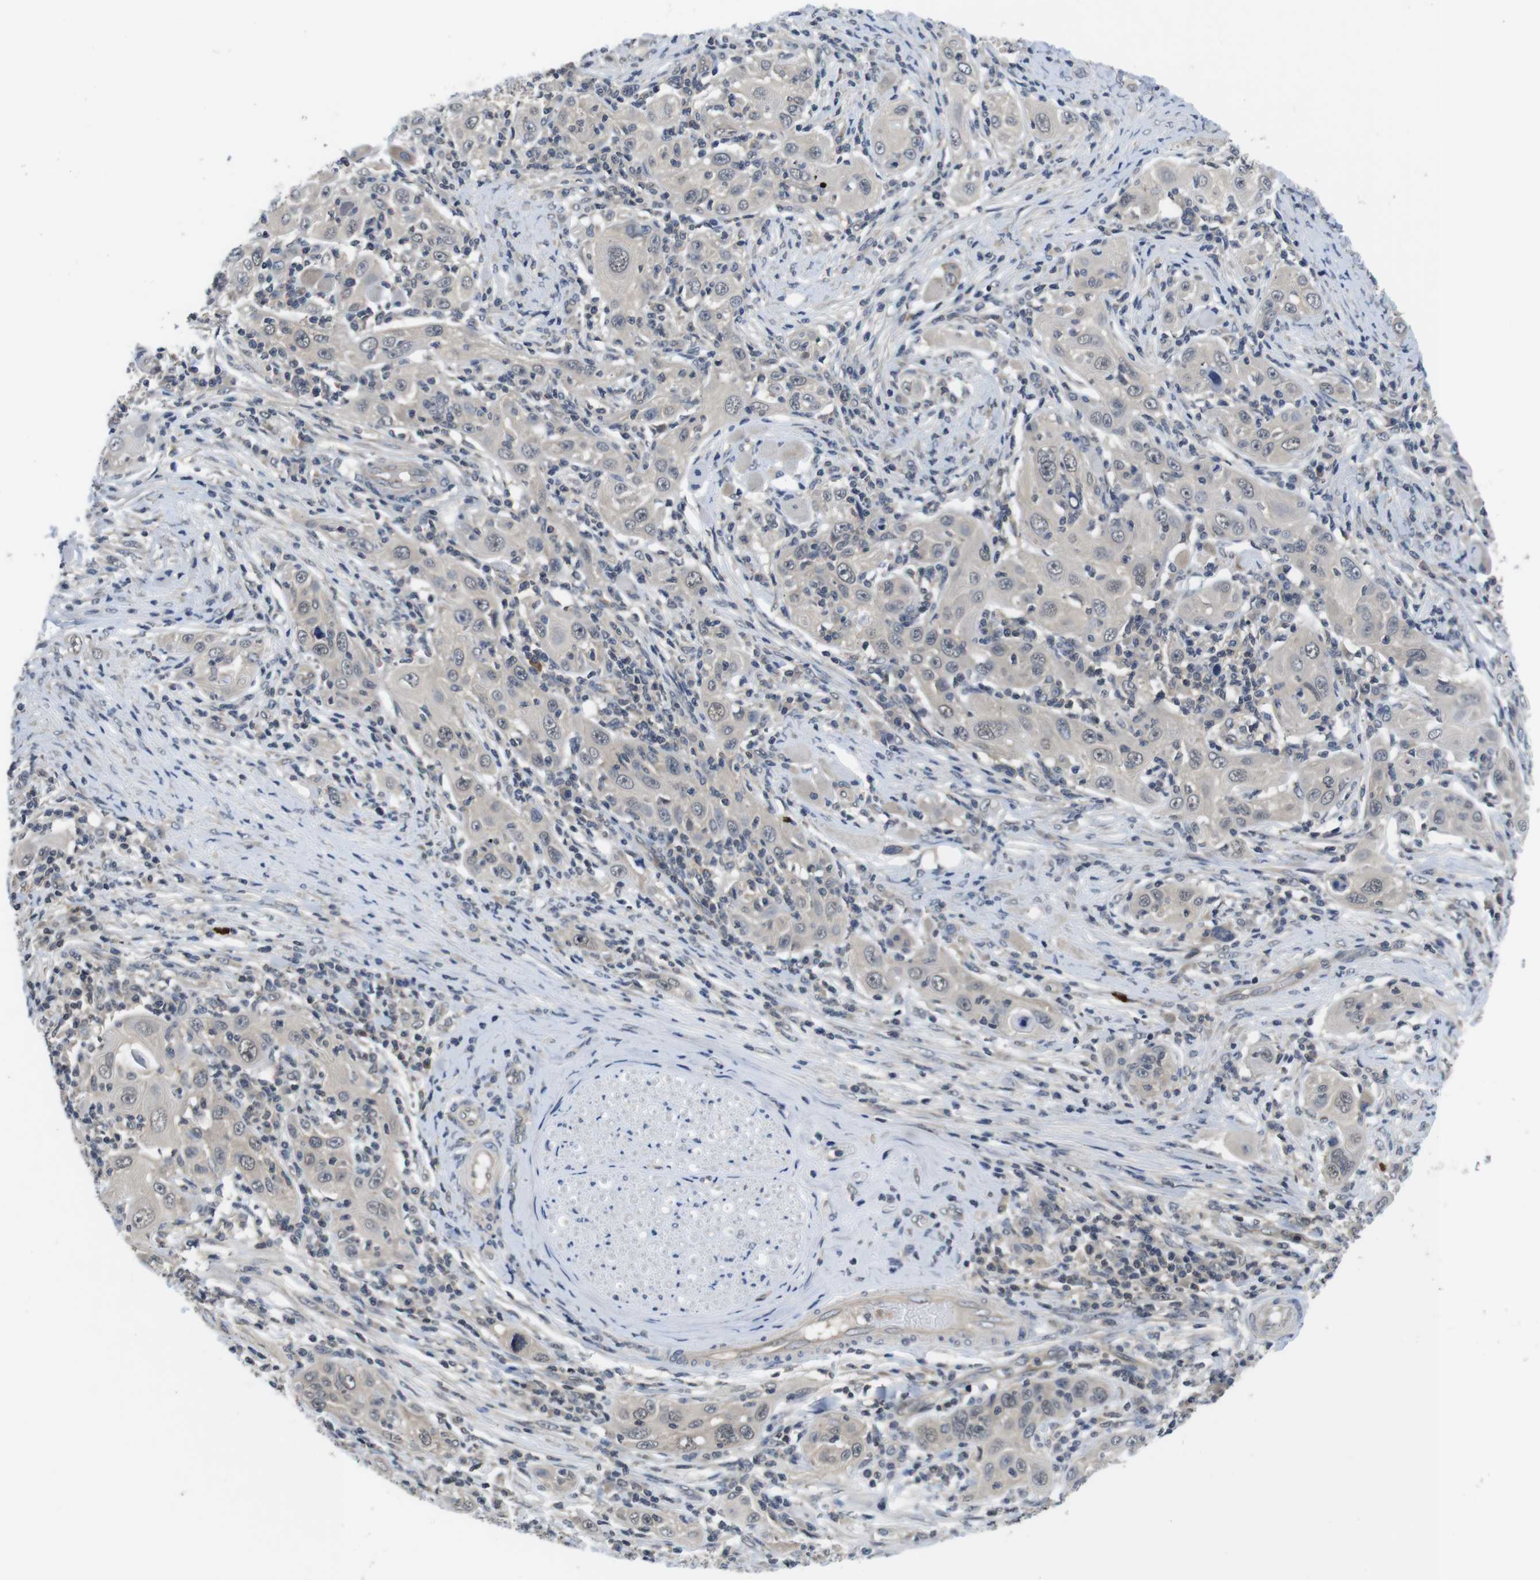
{"staining": {"intensity": "negative", "quantity": "none", "location": "none"}, "tissue": "skin cancer", "cell_type": "Tumor cells", "image_type": "cancer", "snomed": [{"axis": "morphology", "description": "Squamous cell carcinoma, NOS"}, {"axis": "topography", "description": "Skin"}], "caption": "The photomicrograph shows no significant positivity in tumor cells of skin cancer (squamous cell carcinoma). (DAB immunohistochemistry (IHC), high magnification).", "gene": "FADD", "patient": {"sex": "female", "age": 88}}